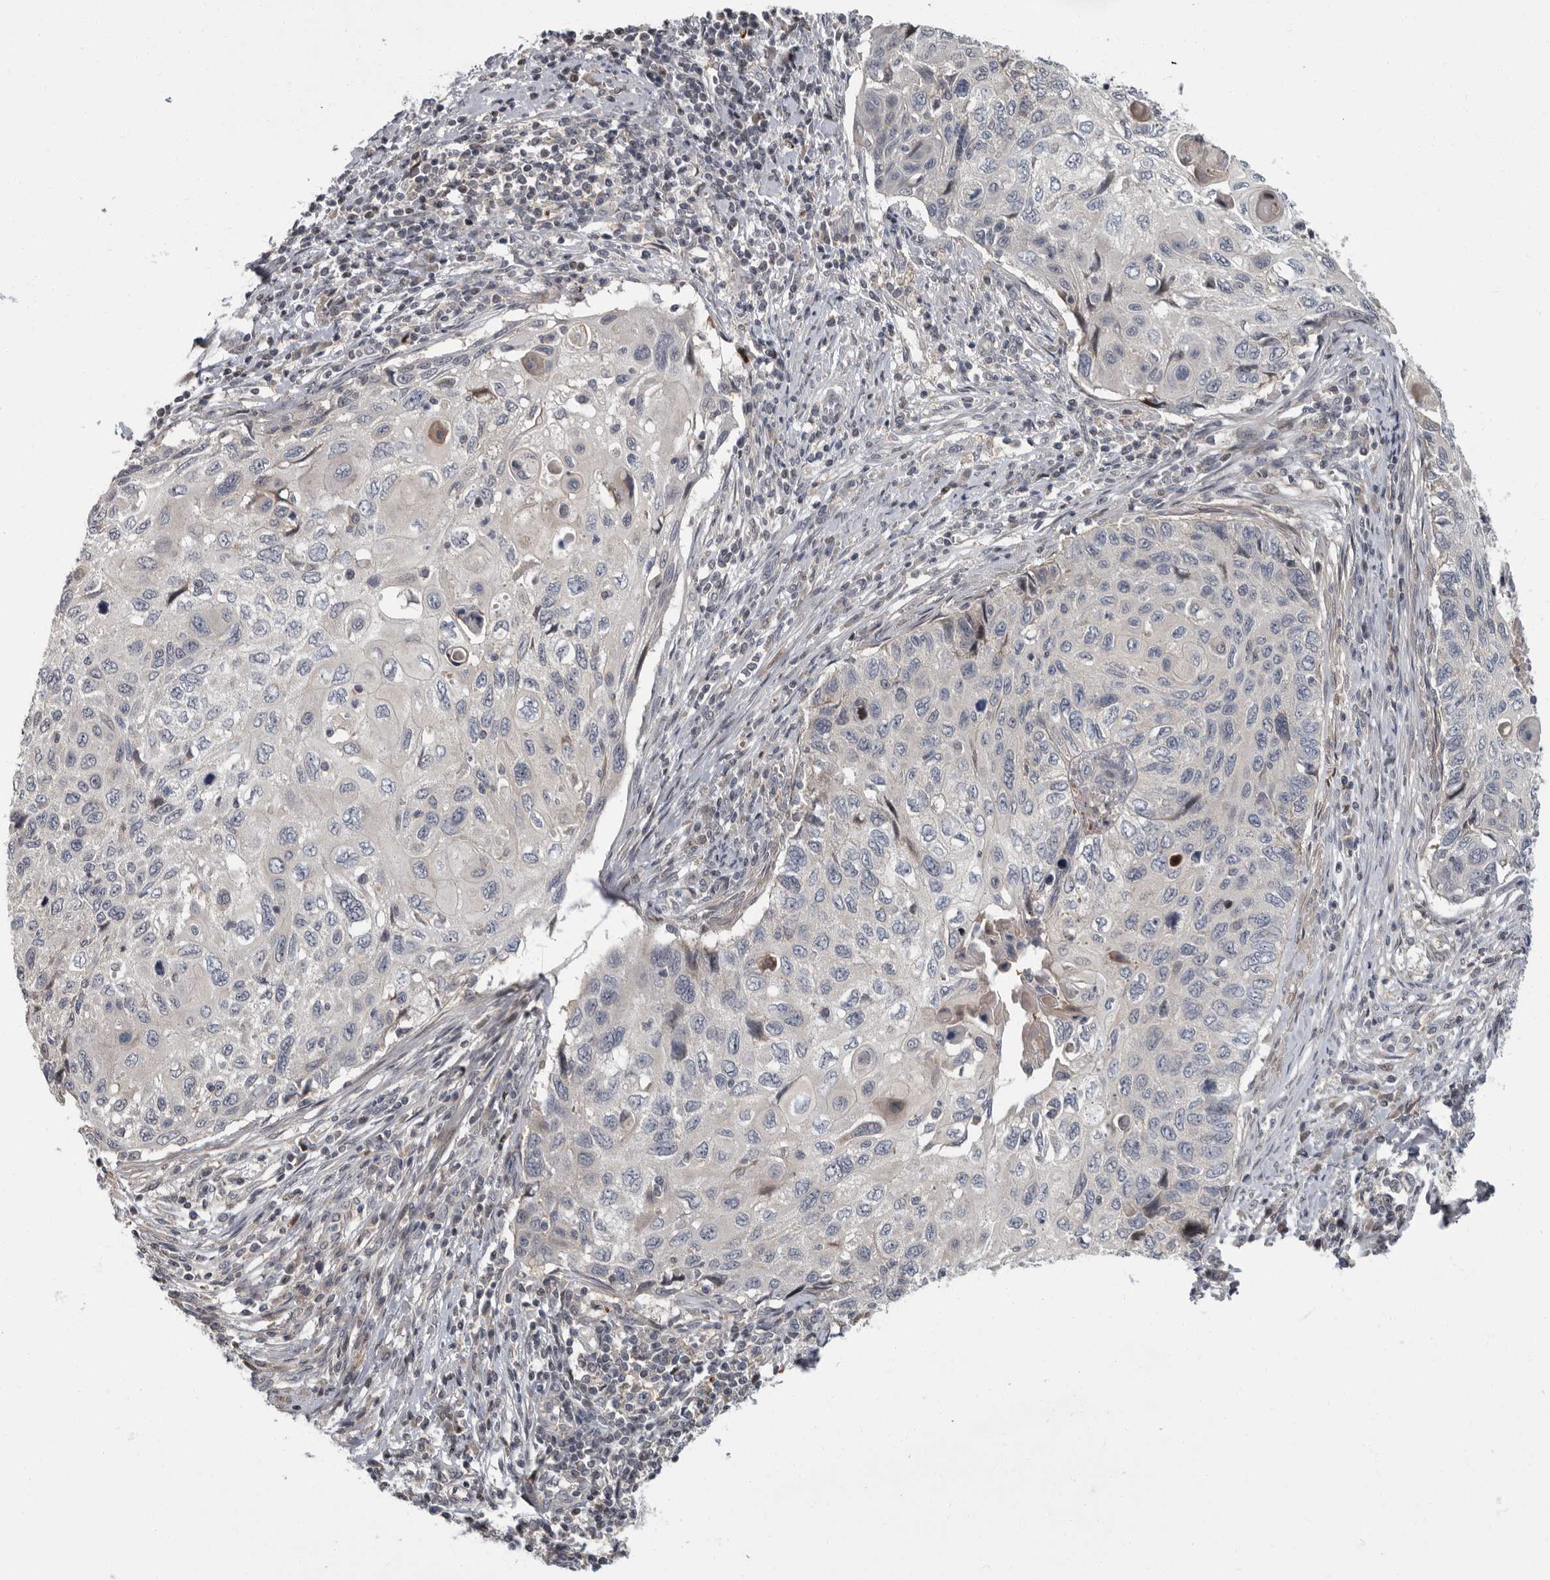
{"staining": {"intensity": "negative", "quantity": "none", "location": "none"}, "tissue": "cervical cancer", "cell_type": "Tumor cells", "image_type": "cancer", "snomed": [{"axis": "morphology", "description": "Squamous cell carcinoma, NOS"}, {"axis": "topography", "description": "Cervix"}], "caption": "This micrograph is of cervical cancer stained with immunohistochemistry (IHC) to label a protein in brown with the nuclei are counter-stained blue. There is no positivity in tumor cells.", "gene": "PDE7A", "patient": {"sex": "female", "age": 70}}